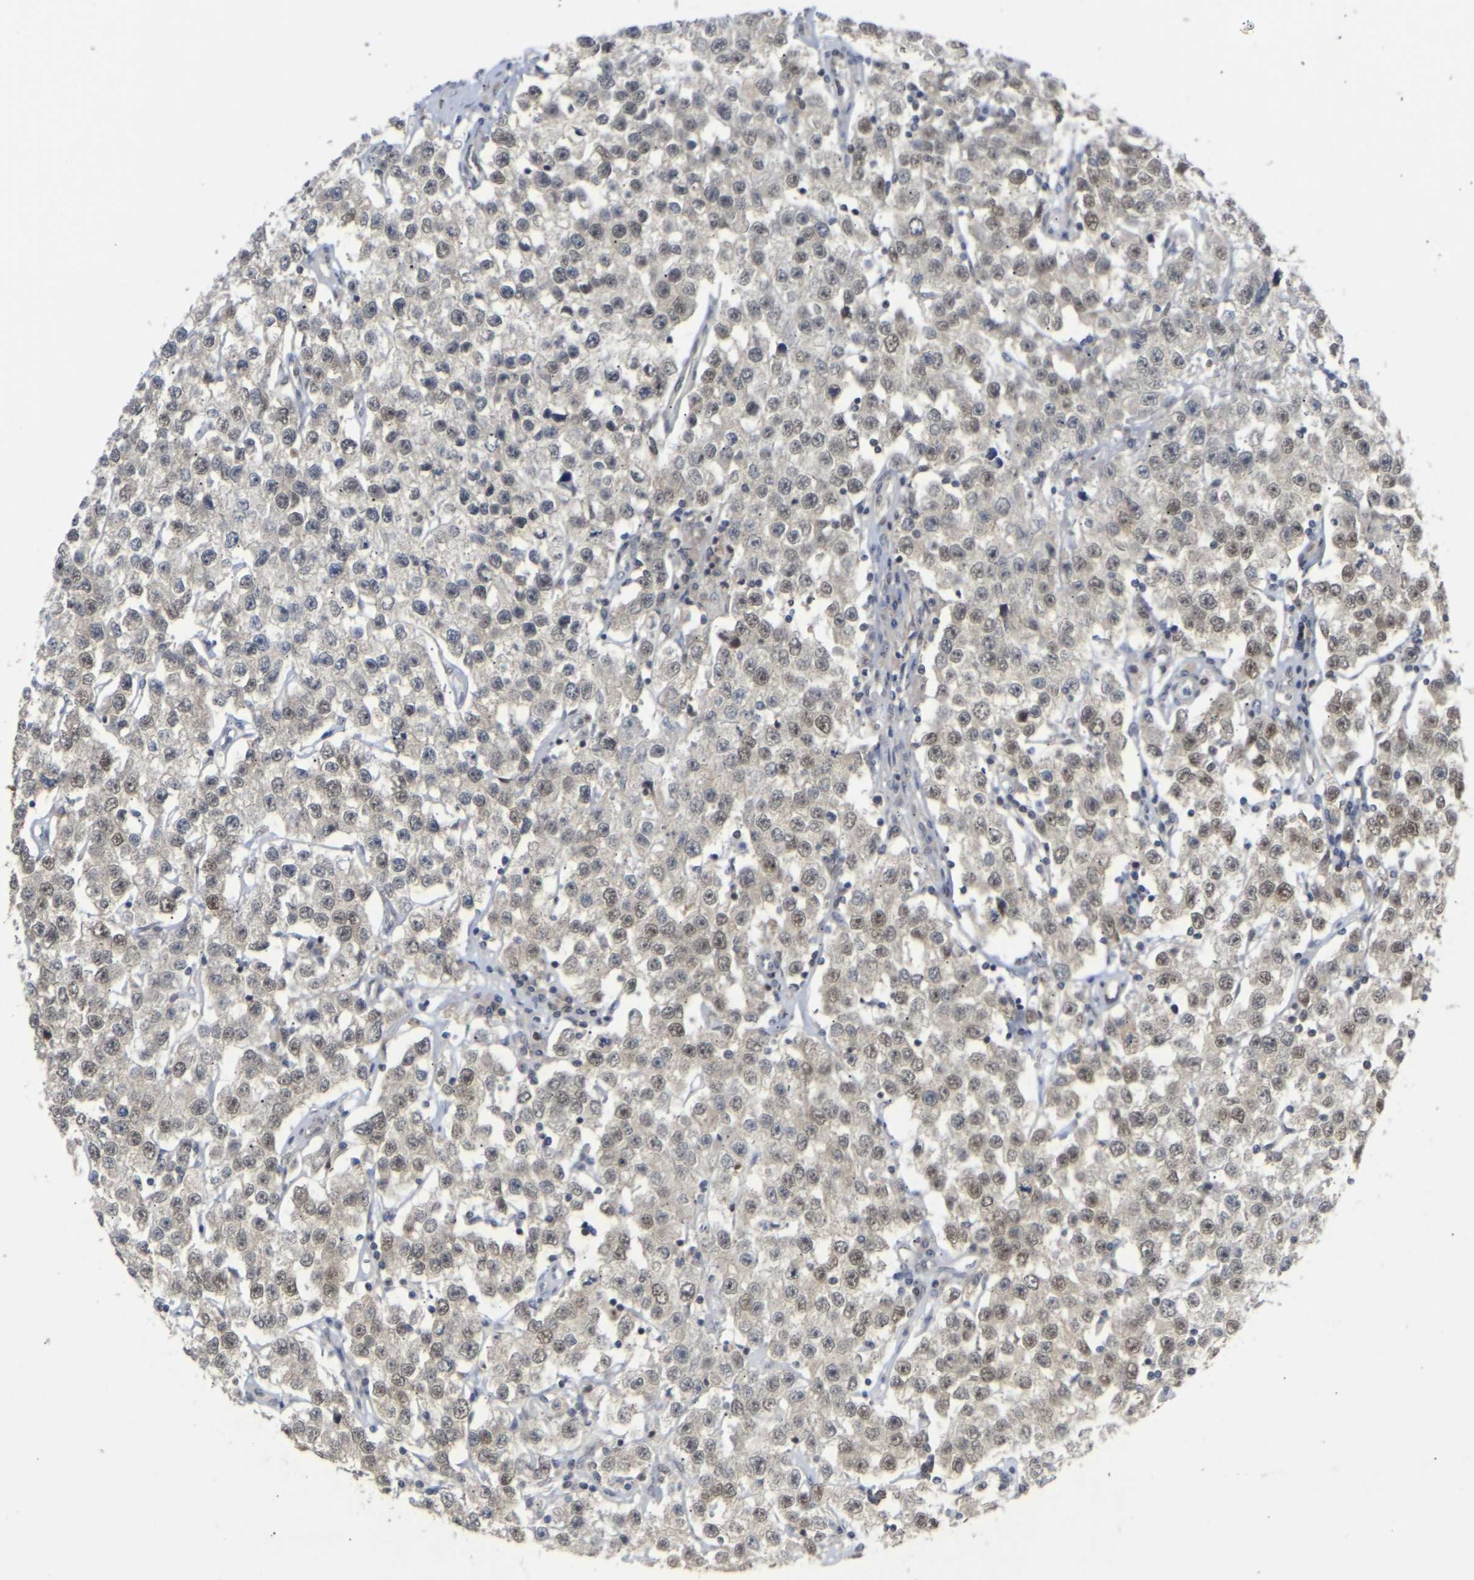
{"staining": {"intensity": "moderate", "quantity": ">75%", "location": "nuclear"}, "tissue": "testis cancer", "cell_type": "Tumor cells", "image_type": "cancer", "snomed": [{"axis": "morphology", "description": "Seminoma, NOS"}, {"axis": "topography", "description": "Testis"}], "caption": "Testis cancer (seminoma) stained with a protein marker demonstrates moderate staining in tumor cells.", "gene": "SSBP2", "patient": {"sex": "male", "age": 52}}